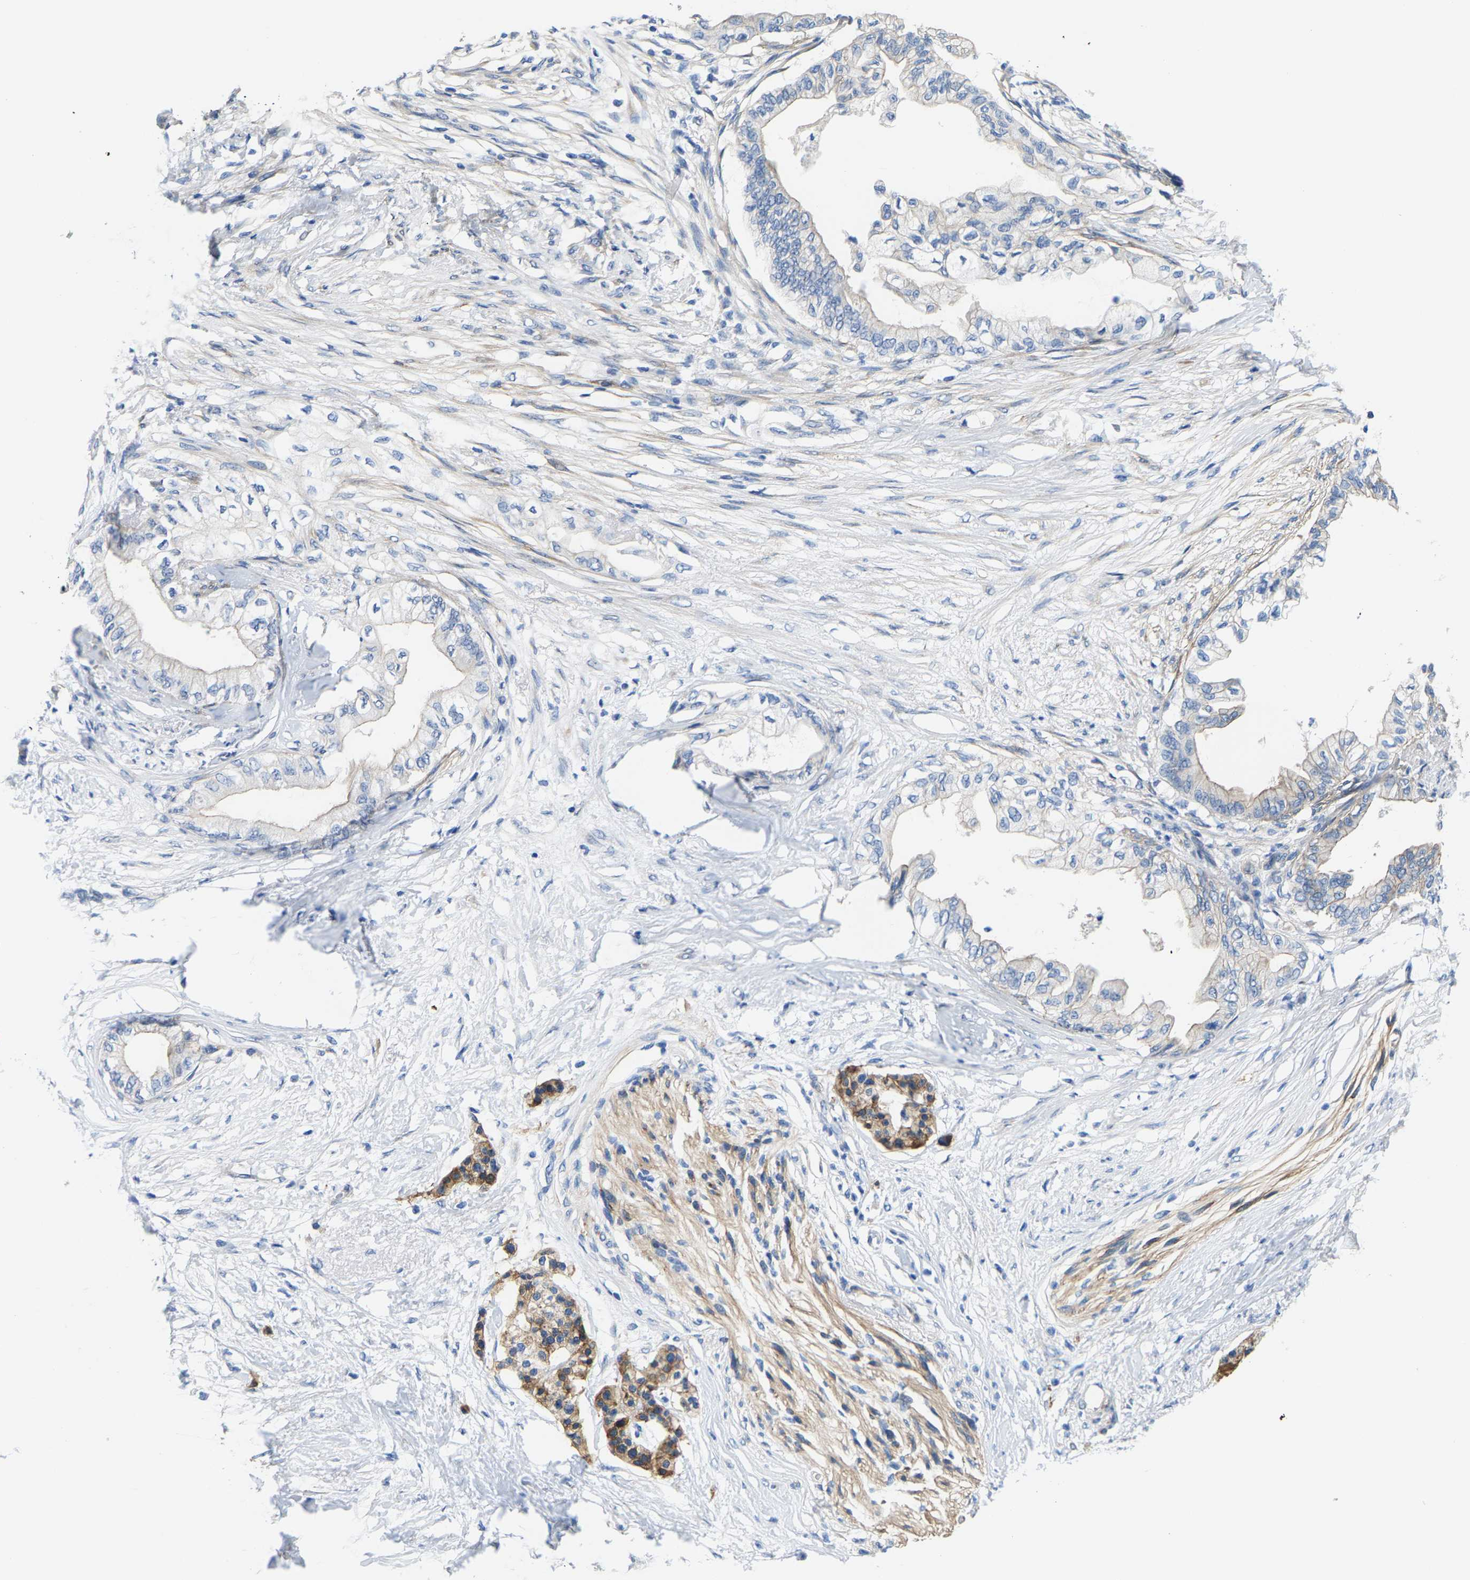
{"staining": {"intensity": "negative", "quantity": "none", "location": "none"}, "tissue": "pancreatic cancer", "cell_type": "Tumor cells", "image_type": "cancer", "snomed": [{"axis": "morphology", "description": "Normal tissue, NOS"}, {"axis": "morphology", "description": "Adenocarcinoma, NOS"}, {"axis": "topography", "description": "Pancreas"}, {"axis": "topography", "description": "Duodenum"}], "caption": "Tumor cells are negative for protein expression in human adenocarcinoma (pancreatic). (Immunohistochemistry, brightfield microscopy, high magnification).", "gene": "DSCAM", "patient": {"sex": "female", "age": 60}}